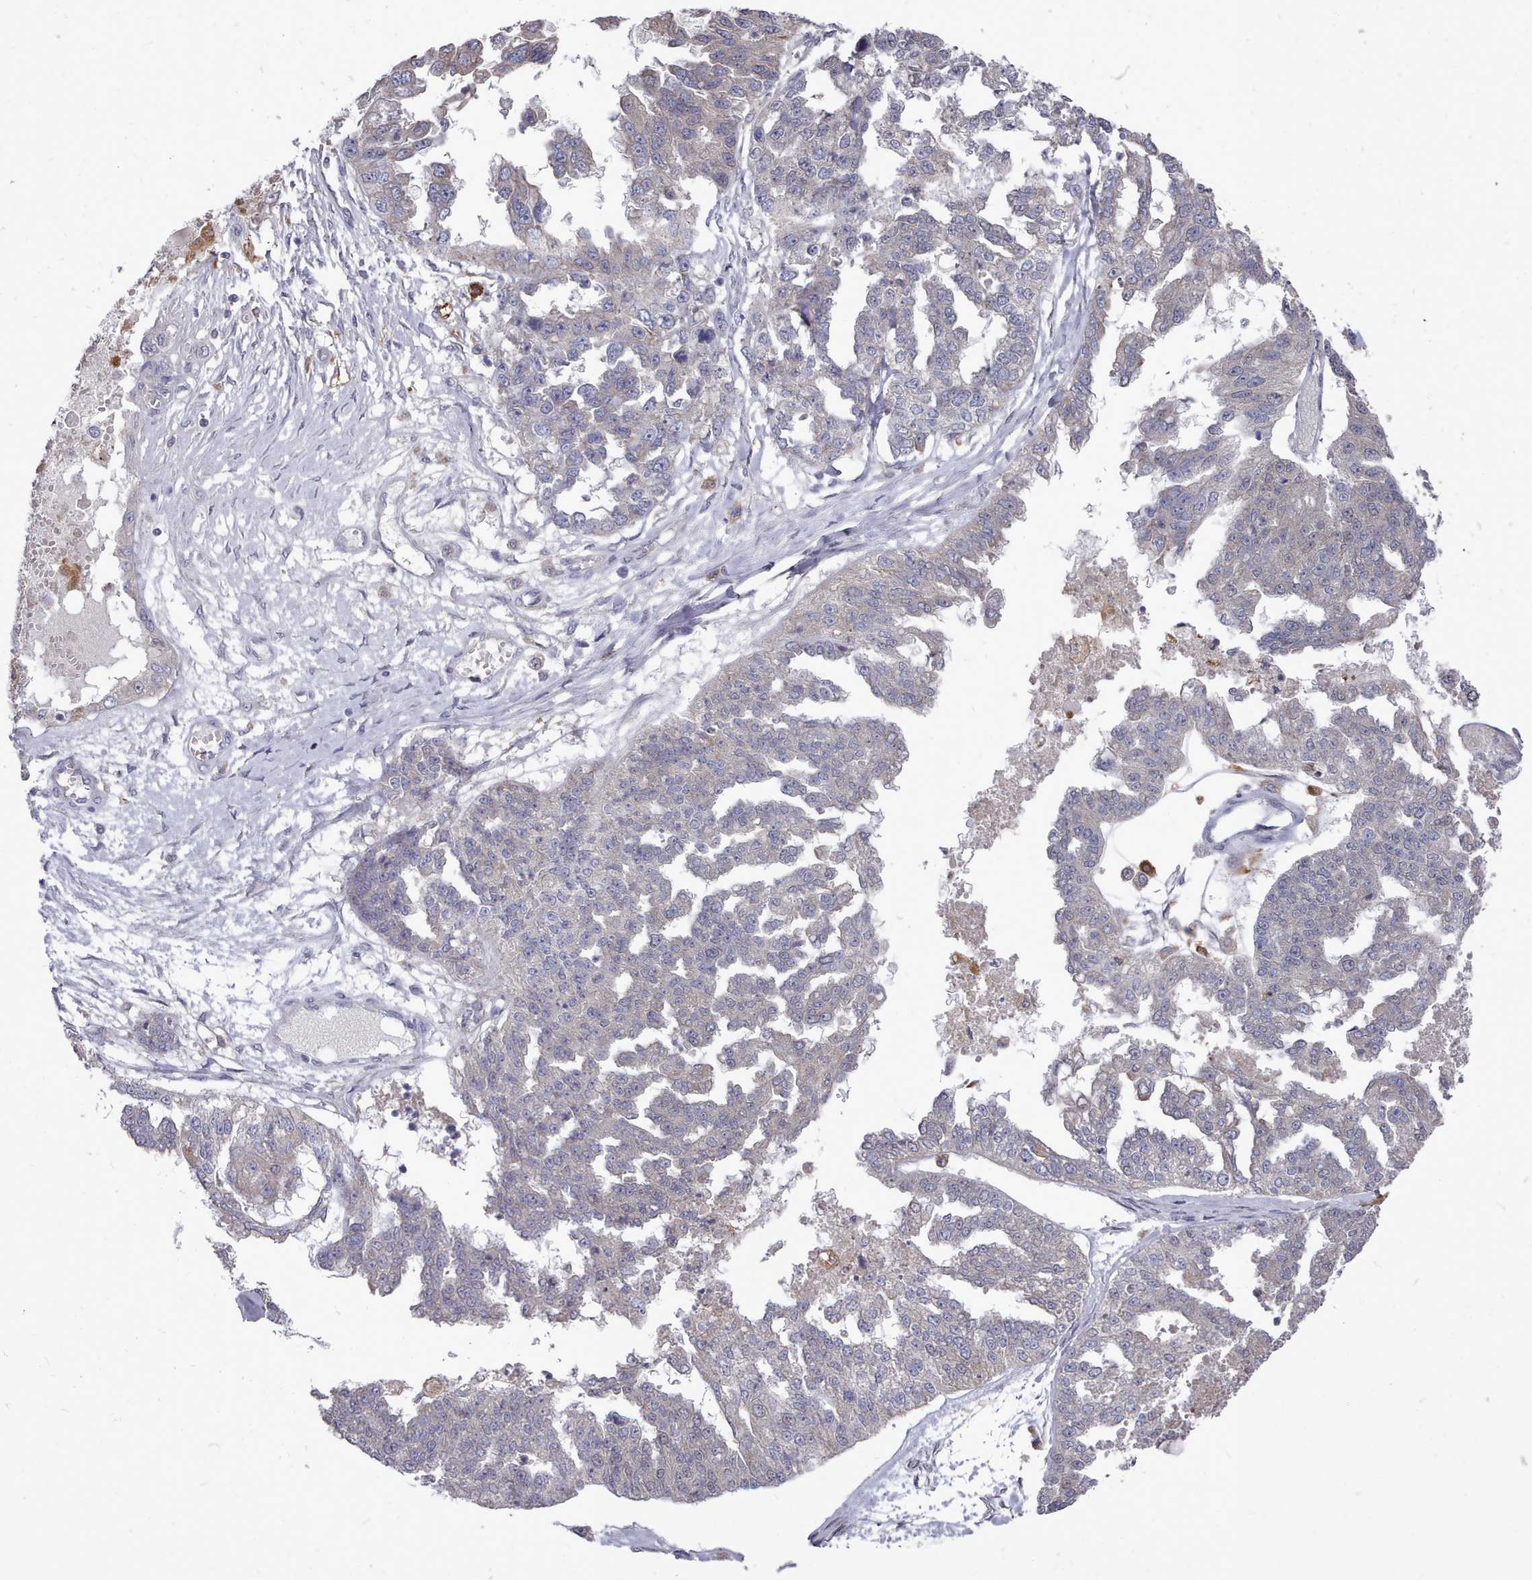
{"staining": {"intensity": "negative", "quantity": "none", "location": "none"}, "tissue": "ovarian cancer", "cell_type": "Tumor cells", "image_type": "cancer", "snomed": [{"axis": "morphology", "description": "Cystadenocarcinoma, serous, NOS"}, {"axis": "topography", "description": "Ovary"}], "caption": "The immunohistochemistry (IHC) photomicrograph has no significant expression in tumor cells of serous cystadenocarcinoma (ovarian) tissue.", "gene": "ACKR3", "patient": {"sex": "female", "age": 58}}